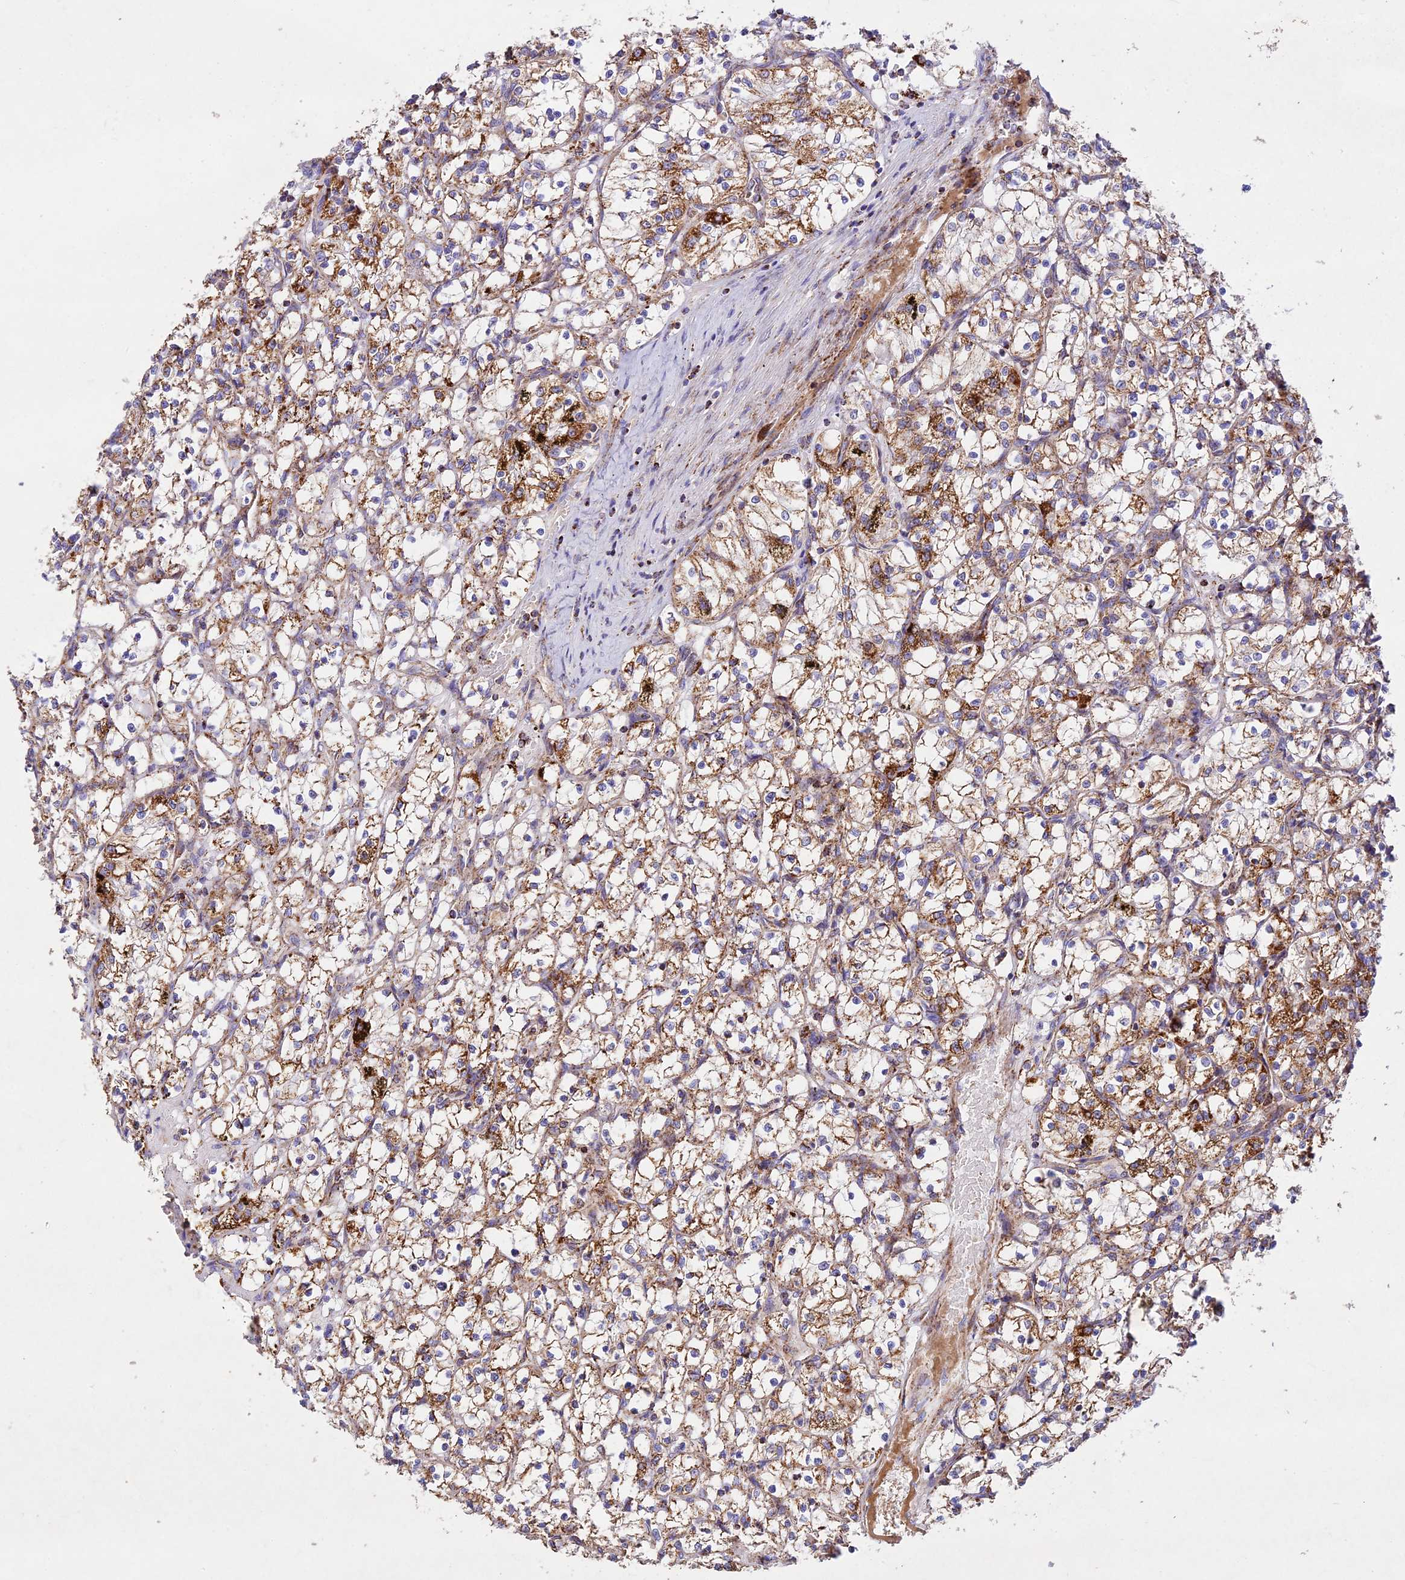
{"staining": {"intensity": "strong", "quantity": "25%-75%", "location": "cytoplasmic/membranous"}, "tissue": "renal cancer", "cell_type": "Tumor cells", "image_type": "cancer", "snomed": [{"axis": "morphology", "description": "Adenocarcinoma, NOS"}, {"axis": "topography", "description": "Kidney"}], "caption": "Protein staining shows strong cytoplasmic/membranous positivity in approximately 25%-75% of tumor cells in adenocarcinoma (renal).", "gene": "KHDC3L", "patient": {"sex": "female", "age": 69}}